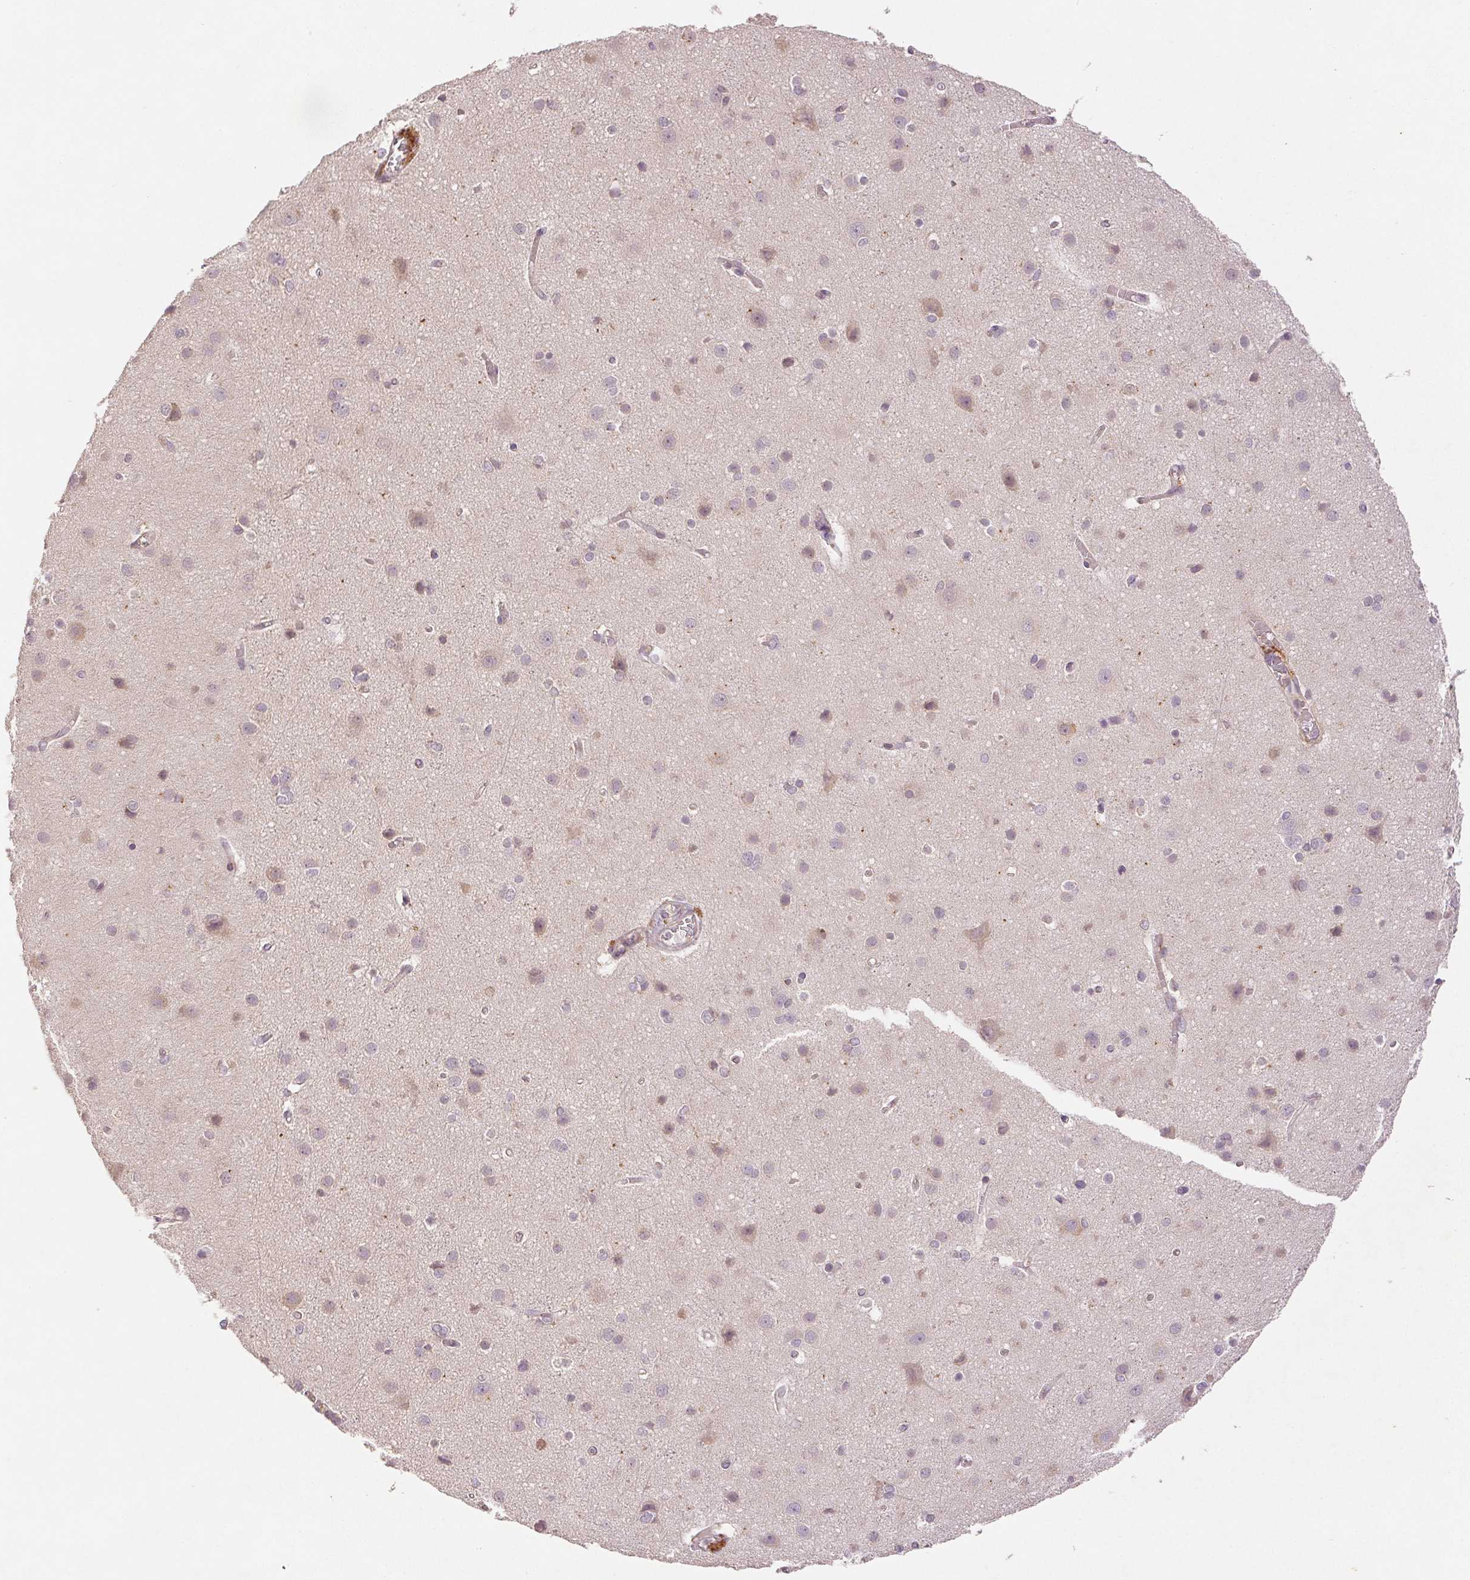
{"staining": {"intensity": "negative", "quantity": "none", "location": "none"}, "tissue": "cerebral cortex", "cell_type": "Endothelial cells", "image_type": "normal", "snomed": [{"axis": "morphology", "description": "Normal tissue, NOS"}, {"axis": "topography", "description": "Cerebral cortex"}], "caption": "This is a image of immunohistochemistry staining of unremarkable cerebral cortex, which shows no staining in endothelial cells. Nuclei are stained in blue.", "gene": "YIF1B", "patient": {"sex": "male", "age": 37}}